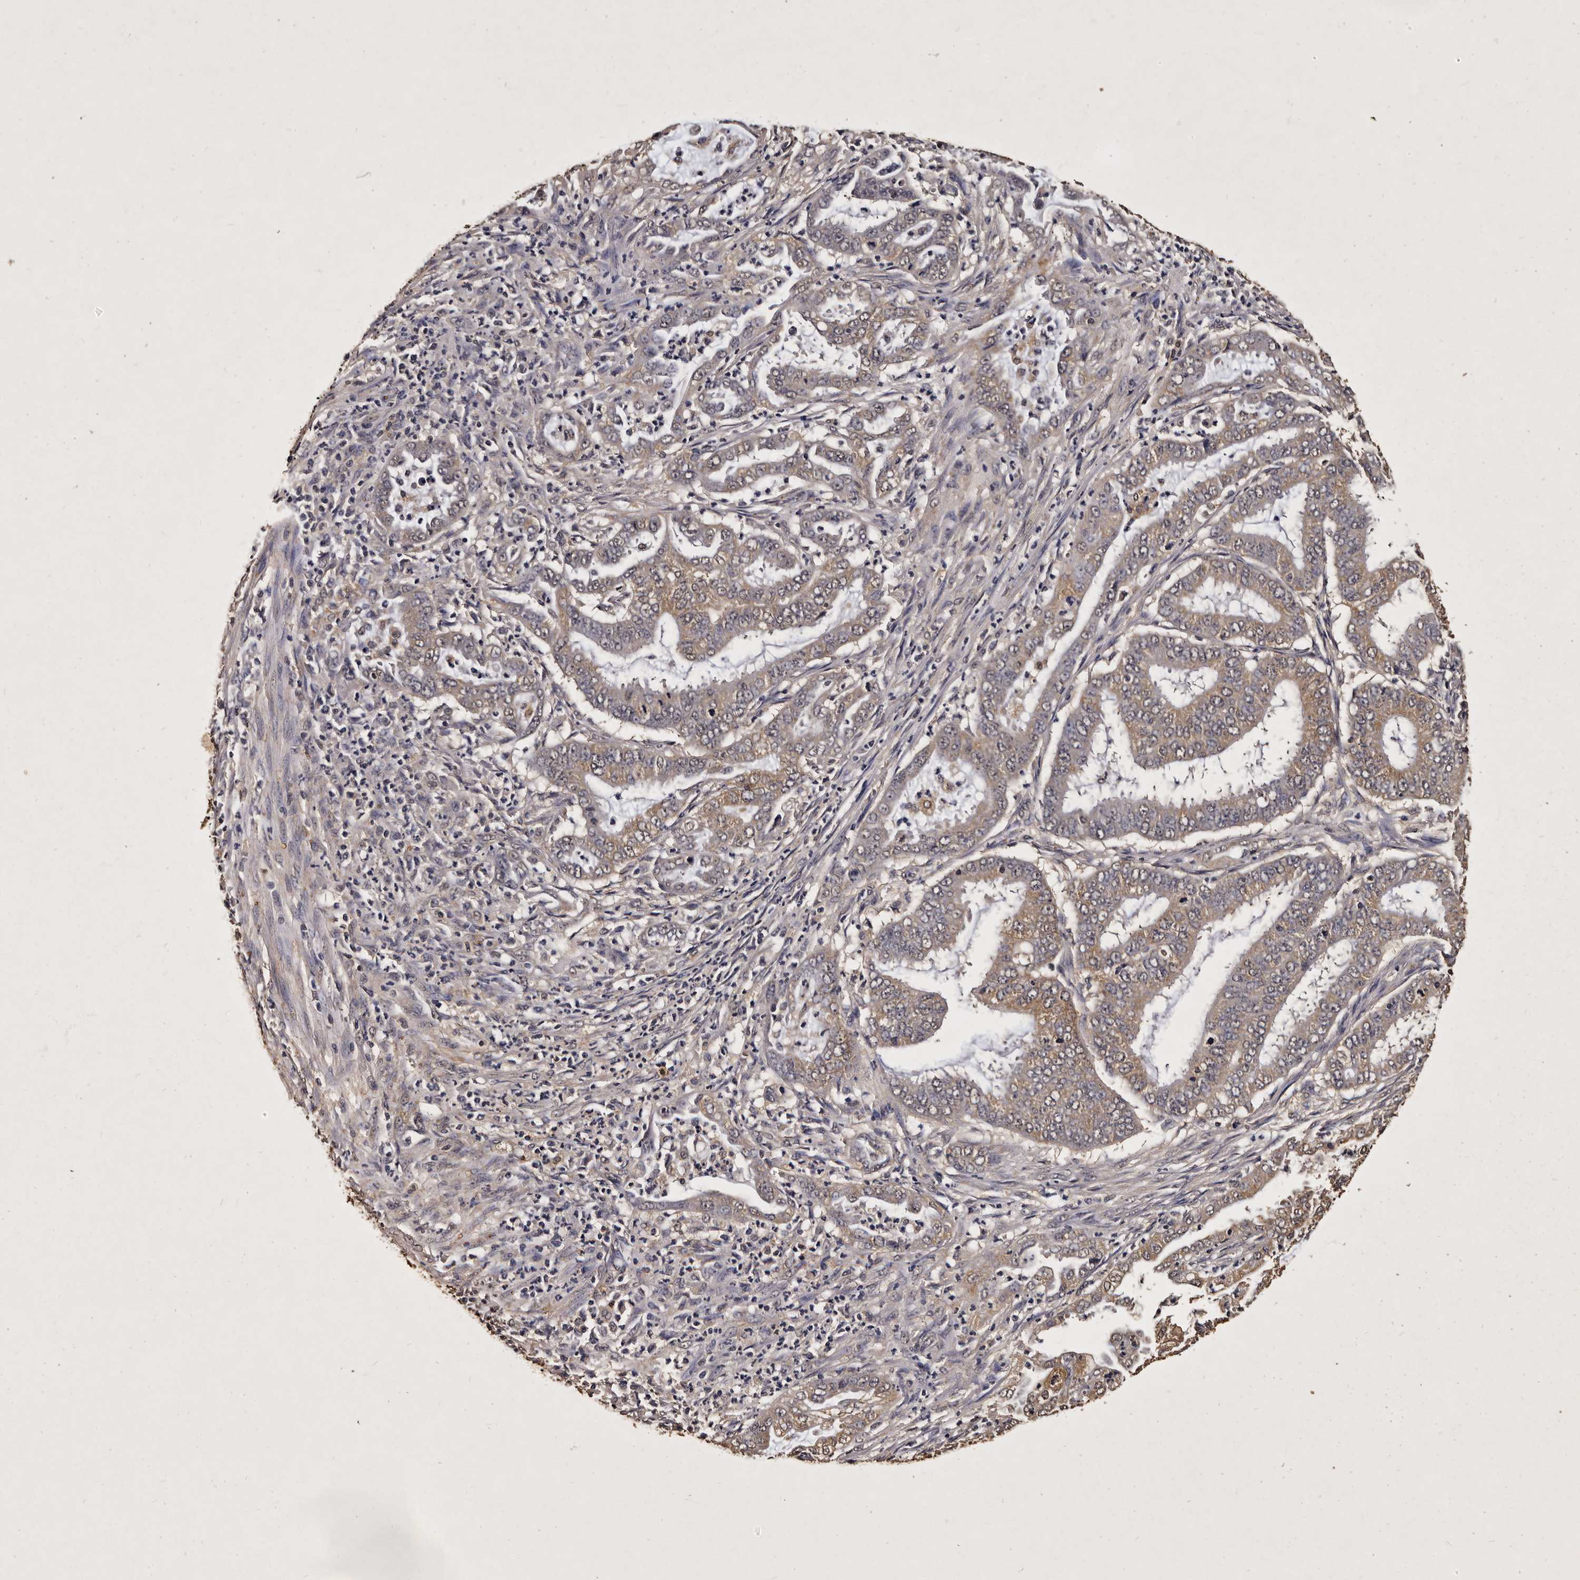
{"staining": {"intensity": "moderate", "quantity": "25%-75%", "location": "cytoplasmic/membranous"}, "tissue": "endometrial cancer", "cell_type": "Tumor cells", "image_type": "cancer", "snomed": [{"axis": "morphology", "description": "Adenocarcinoma, NOS"}, {"axis": "topography", "description": "Endometrium"}], "caption": "Moderate cytoplasmic/membranous staining for a protein is present in approximately 25%-75% of tumor cells of adenocarcinoma (endometrial) using immunohistochemistry.", "gene": "PARS2", "patient": {"sex": "female", "age": 51}}